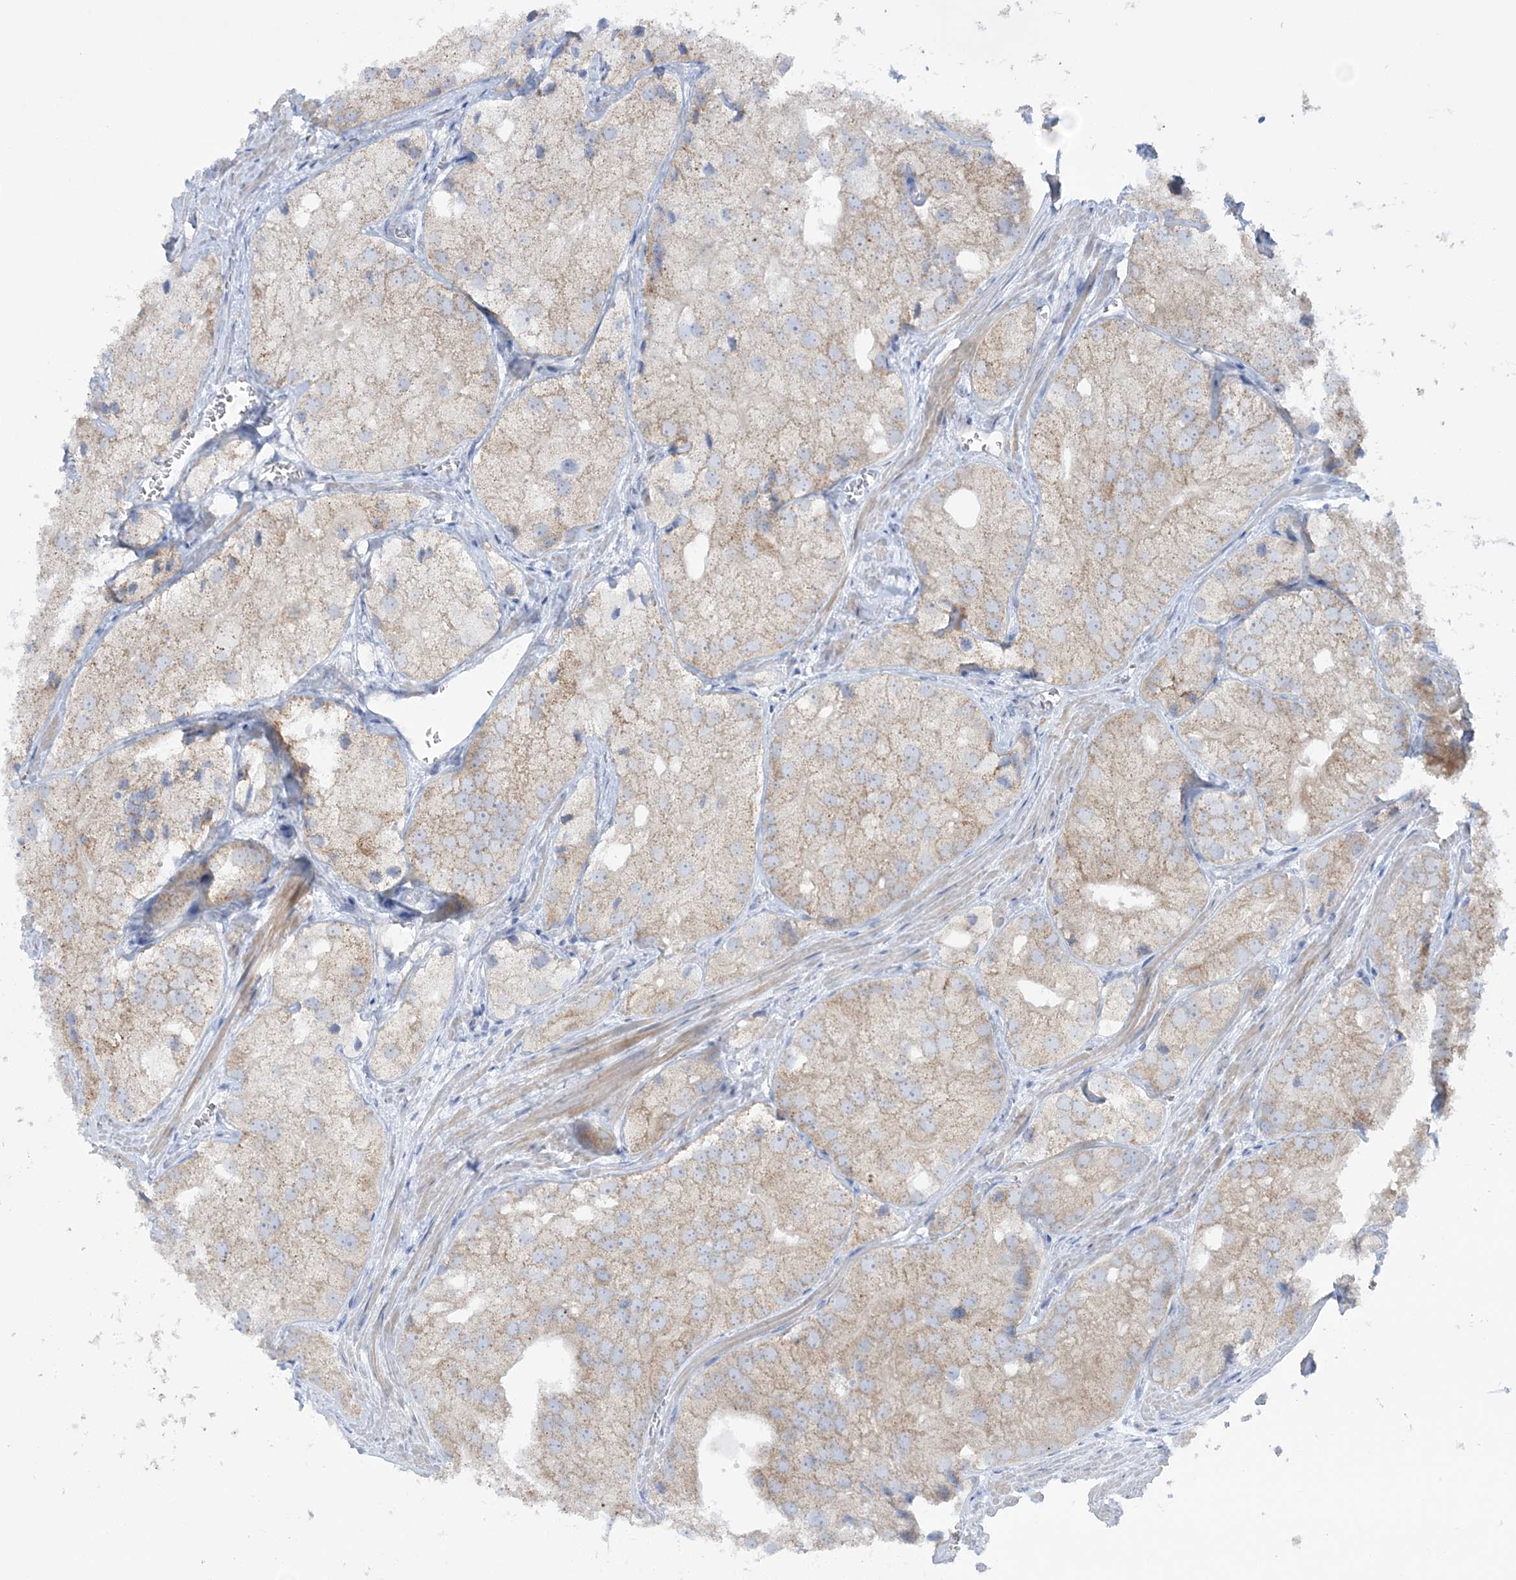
{"staining": {"intensity": "moderate", "quantity": "25%-75%", "location": "cytoplasmic/membranous"}, "tissue": "prostate cancer", "cell_type": "Tumor cells", "image_type": "cancer", "snomed": [{"axis": "morphology", "description": "Adenocarcinoma, Low grade"}, {"axis": "topography", "description": "Prostate"}], "caption": "Immunohistochemical staining of human prostate adenocarcinoma (low-grade) demonstrates medium levels of moderate cytoplasmic/membranous expression in about 25%-75% of tumor cells.", "gene": "MMADHC", "patient": {"sex": "male", "age": 69}}